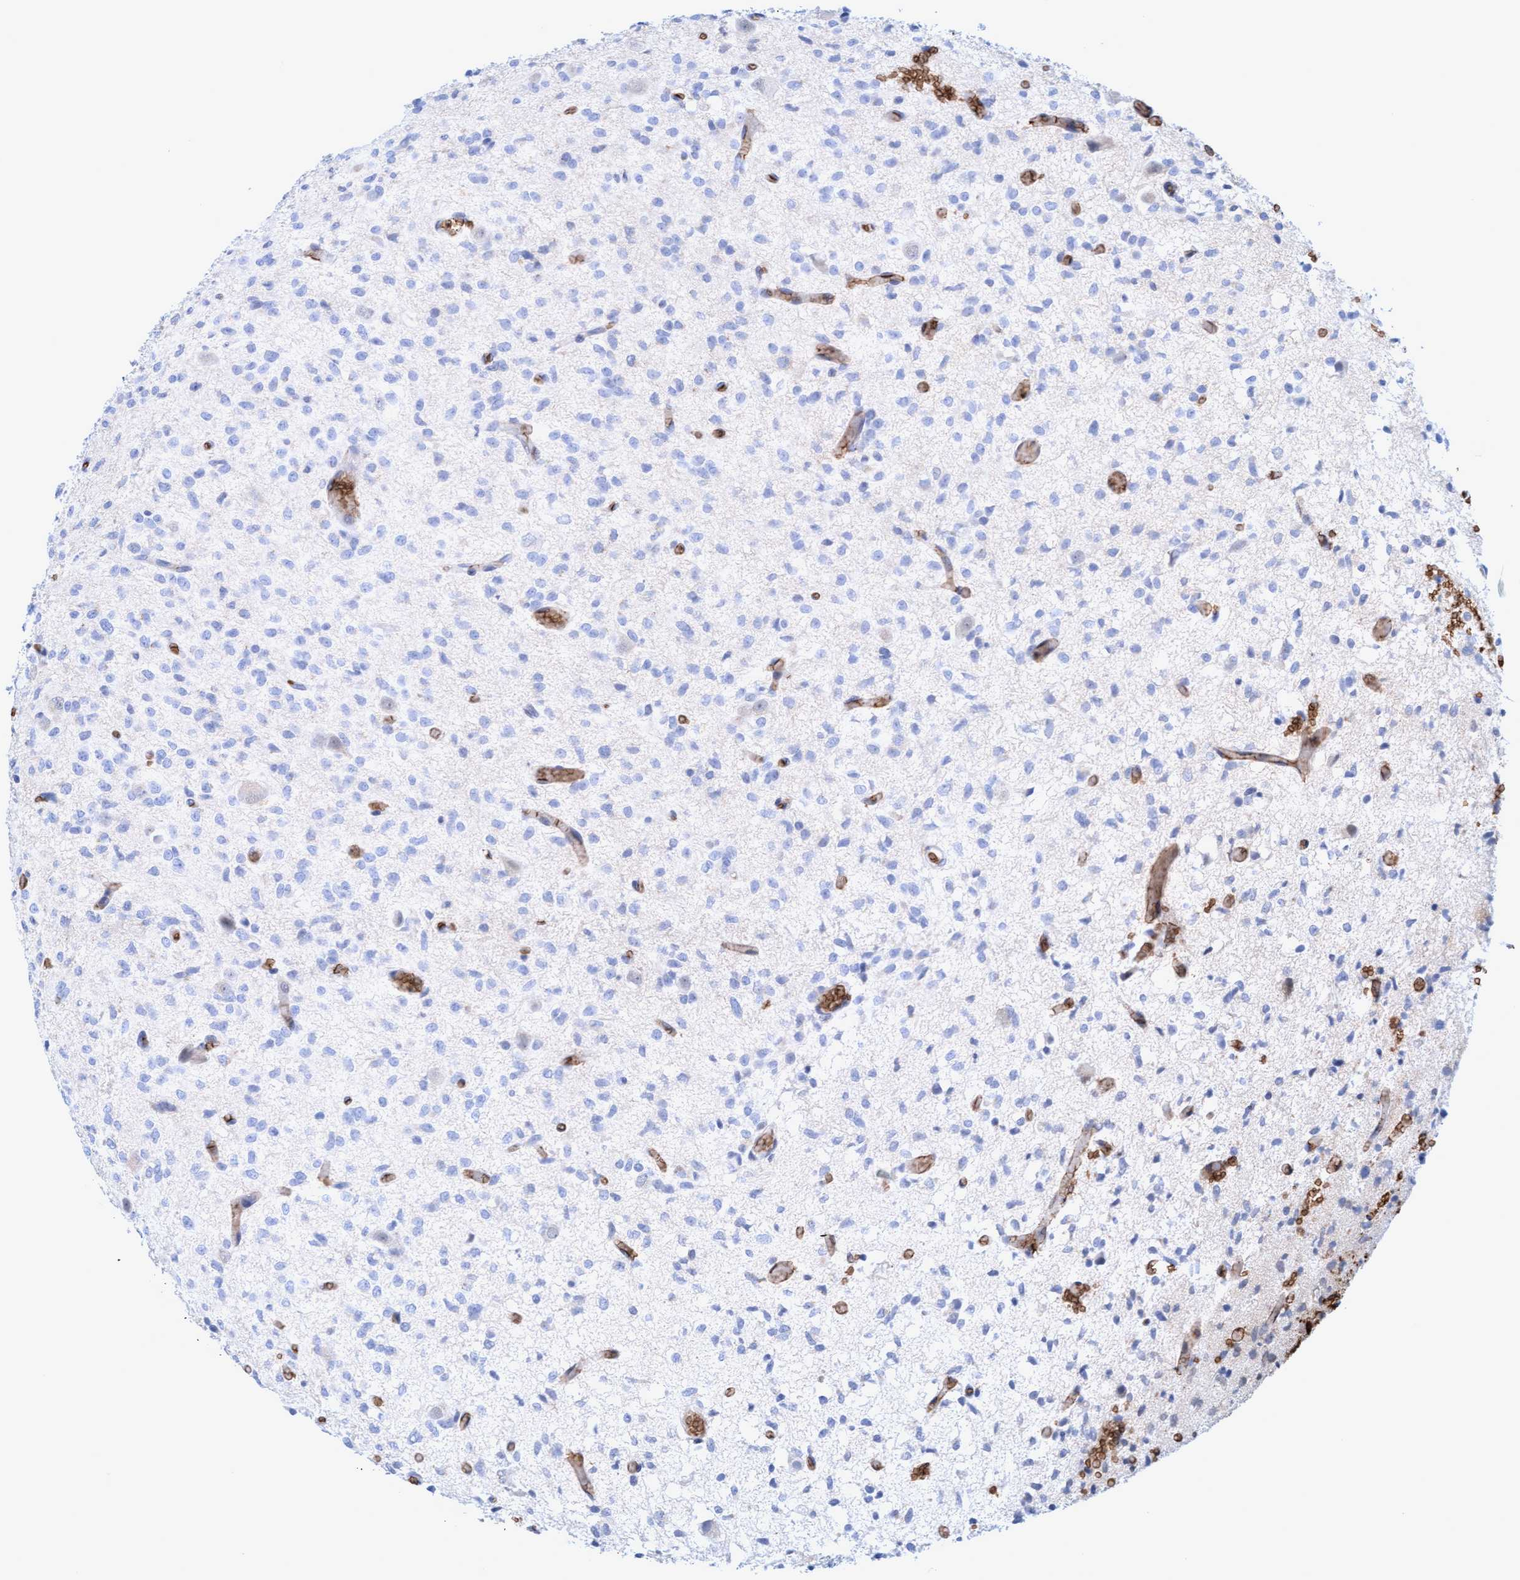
{"staining": {"intensity": "negative", "quantity": "none", "location": "none"}, "tissue": "glioma", "cell_type": "Tumor cells", "image_type": "cancer", "snomed": [{"axis": "morphology", "description": "Glioma, malignant, High grade"}, {"axis": "topography", "description": "Brain"}], "caption": "This histopathology image is of malignant glioma (high-grade) stained with IHC to label a protein in brown with the nuclei are counter-stained blue. There is no positivity in tumor cells.", "gene": "SPEM2", "patient": {"sex": "female", "age": 59}}